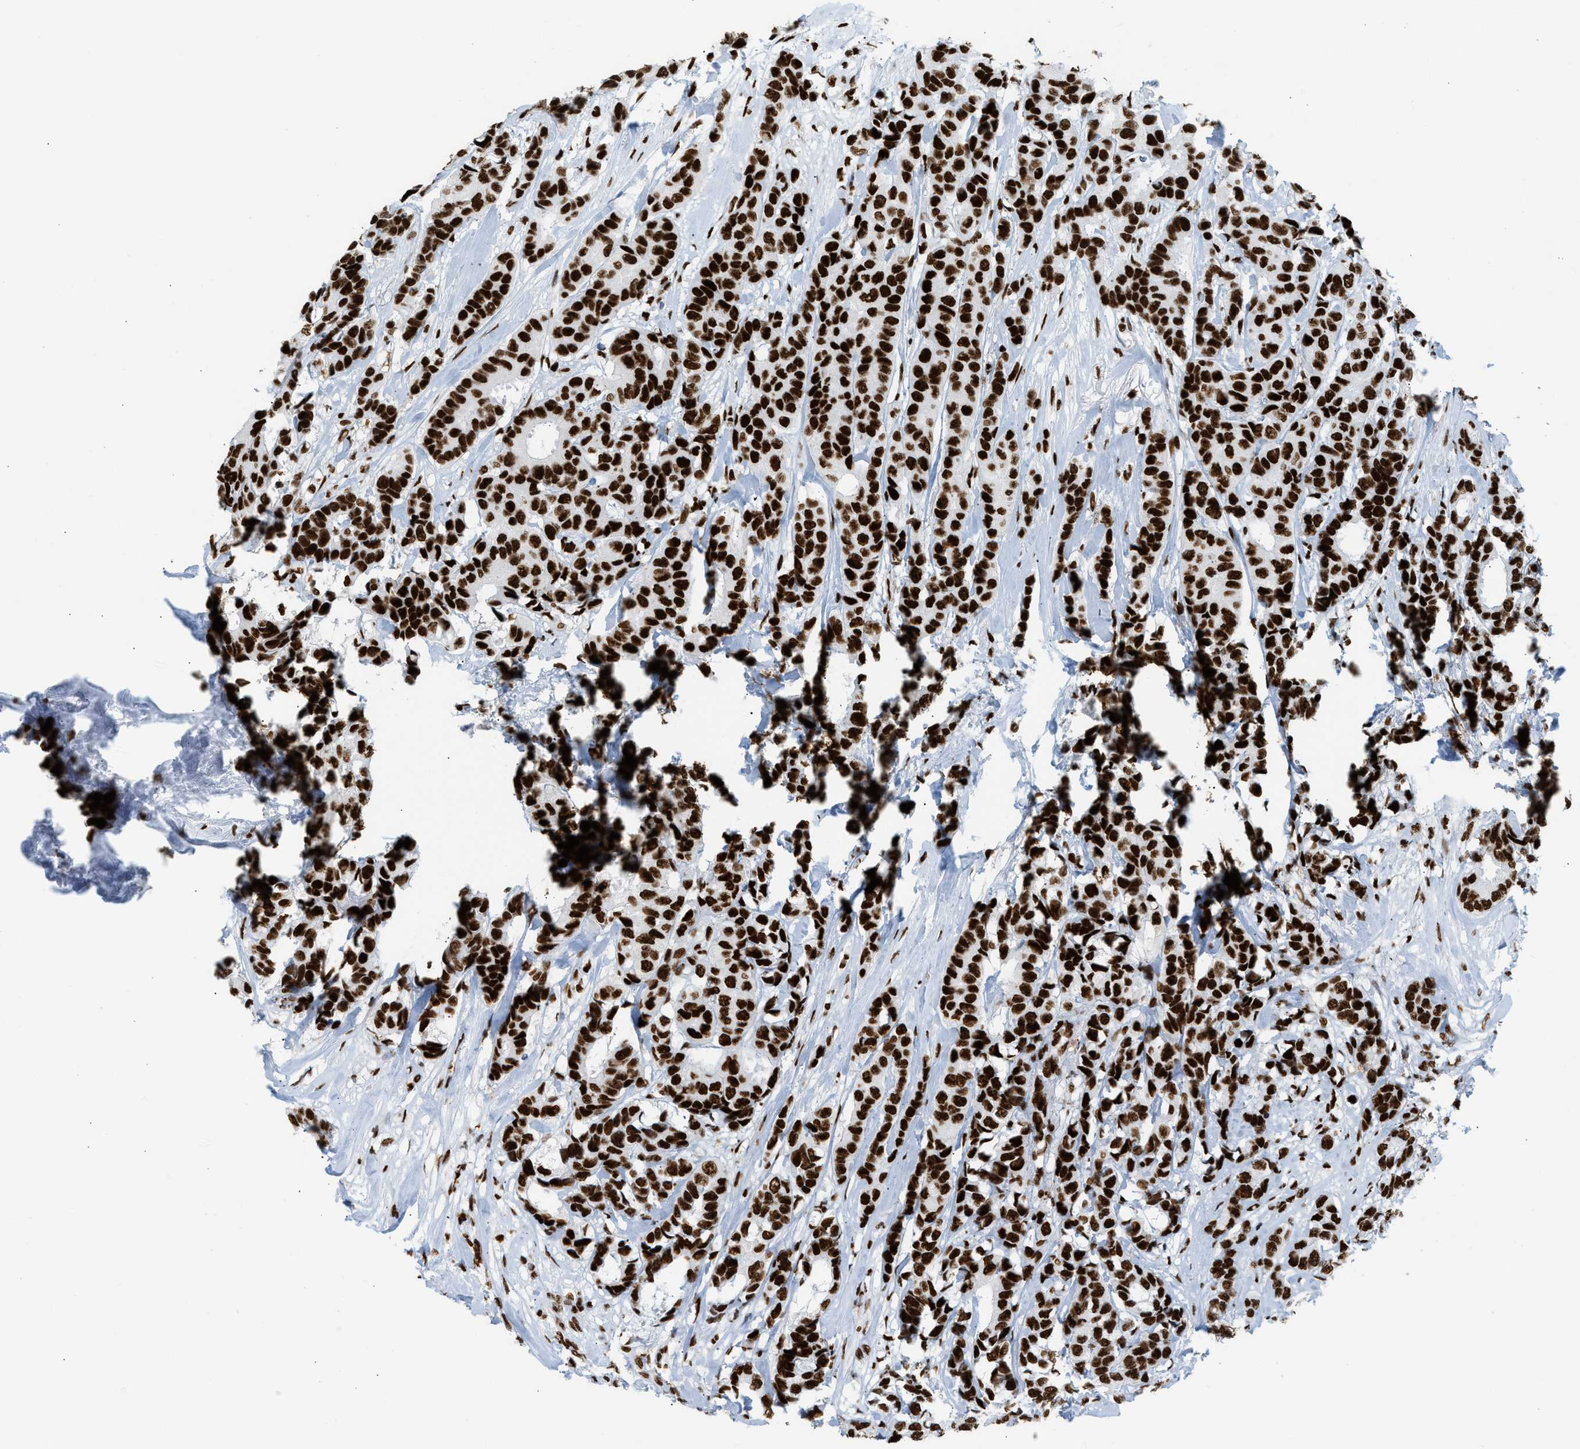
{"staining": {"intensity": "strong", "quantity": ">75%", "location": "nuclear"}, "tissue": "breast cancer", "cell_type": "Tumor cells", "image_type": "cancer", "snomed": [{"axis": "morphology", "description": "Duct carcinoma"}, {"axis": "topography", "description": "Breast"}], "caption": "Breast cancer stained for a protein (brown) reveals strong nuclear positive staining in about >75% of tumor cells.", "gene": "PIF1", "patient": {"sex": "female", "age": 87}}